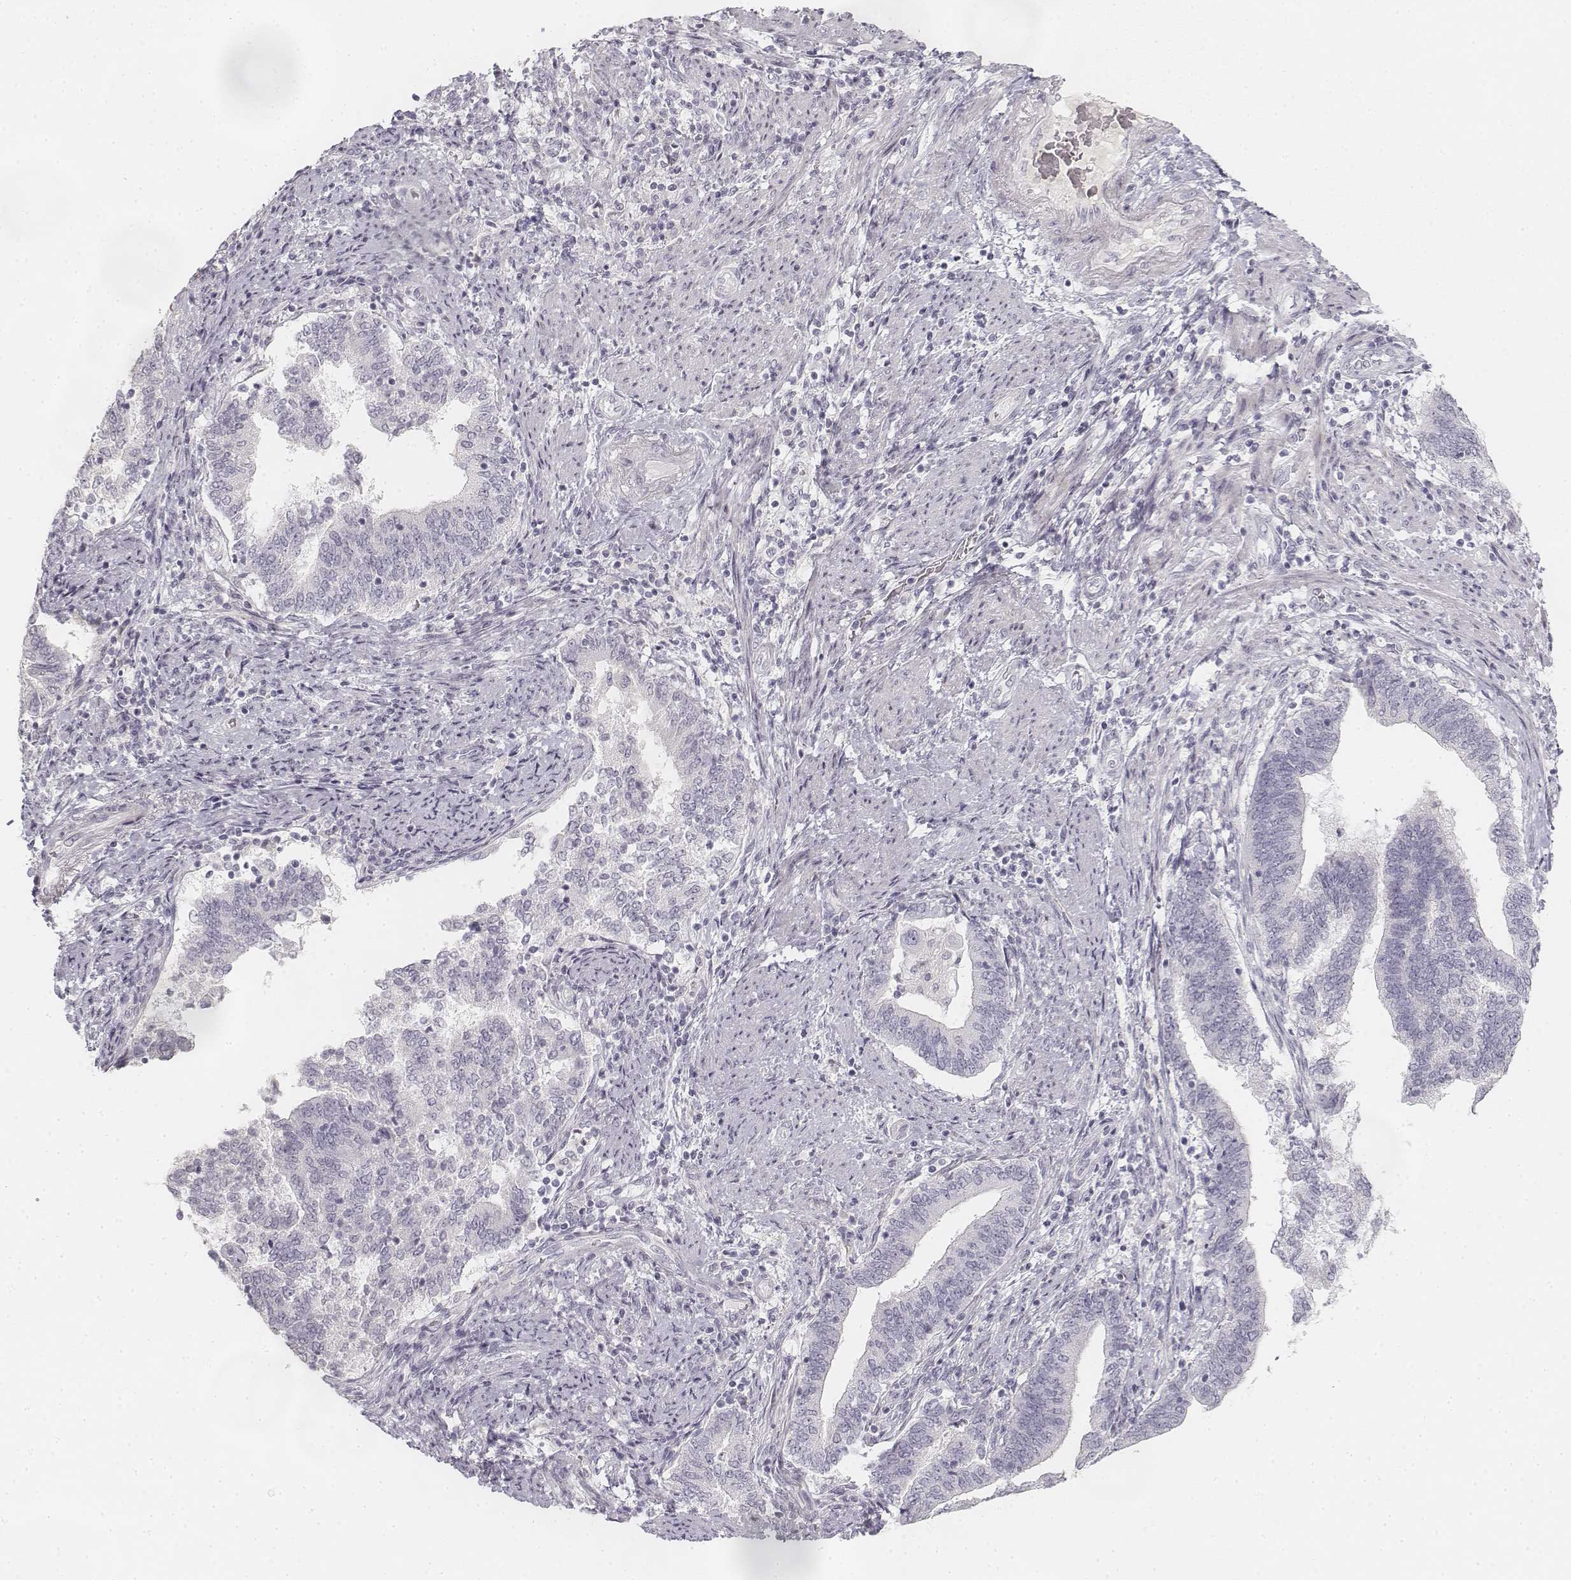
{"staining": {"intensity": "negative", "quantity": "none", "location": "none"}, "tissue": "endometrial cancer", "cell_type": "Tumor cells", "image_type": "cancer", "snomed": [{"axis": "morphology", "description": "Adenocarcinoma, NOS"}, {"axis": "topography", "description": "Endometrium"}], "caption": "This photomicrograph is of endometrial adenocarcinoma stained with IHC to label a protein in brown with the nuclei are counter-stained blue. There is no staining in tumor cells.", "gene": "DSG4", "patient": {"sex": "female", "age": 65}}